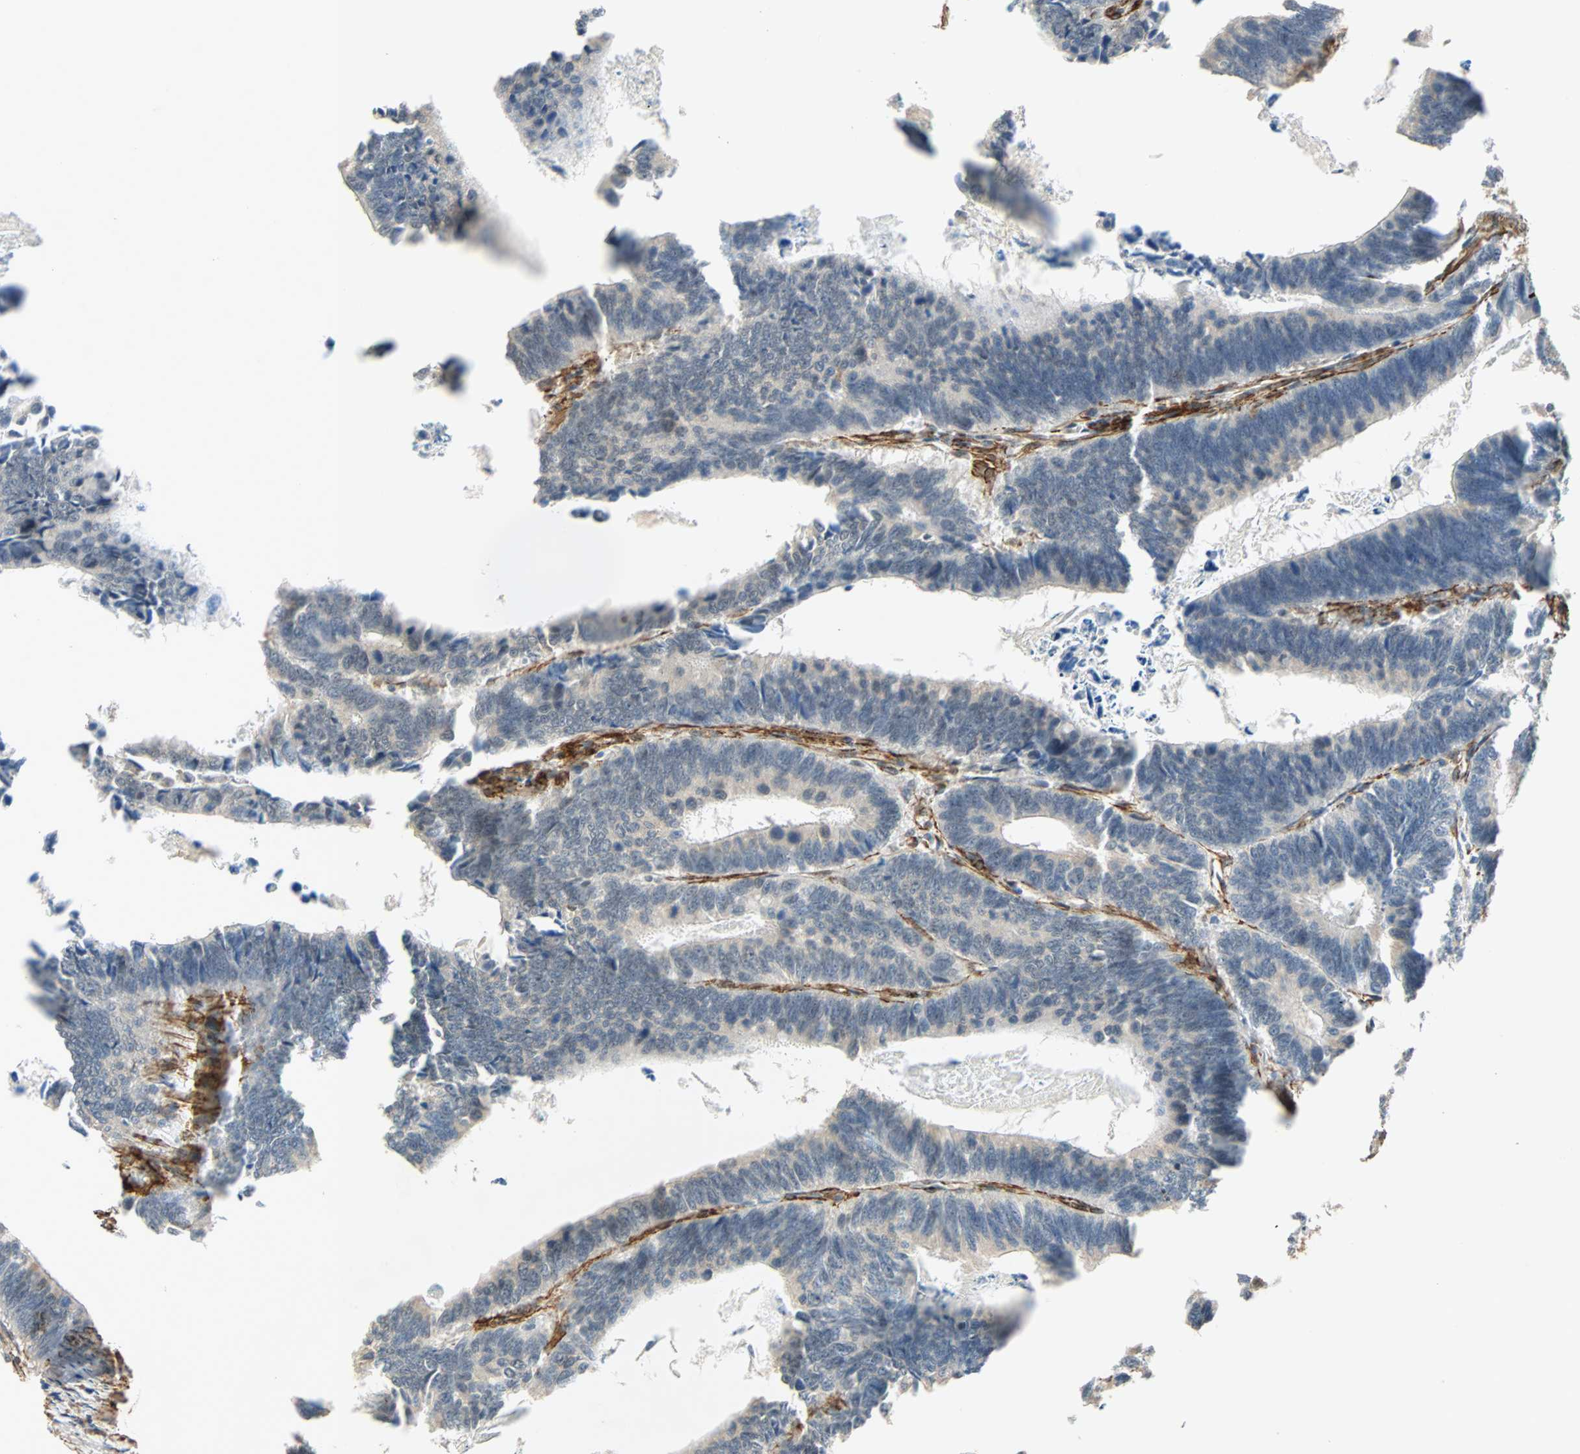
{"staining": {"intensity": "negative", "quantity": "none", "location": "none"}, "tissue": "colorectal cancer", "cell_type": "Tumor cells", "image_type": "cancer", "snomed": [{"axis": "morphology", "description": "Adenocarcinoma, NOS"}, {"axis": "topography", "description": "Colon"}], "caption": "High magnification brightfield microscopy of colorectal adenocarcinoma stained with DAB (3,3'-diaminobenzidine) (brown) and counterstained with hematoxylin (blue): tumor cells show no significant positivity.", "gene": "QSER1", "patient": {"sex": "male", "age": 72}}